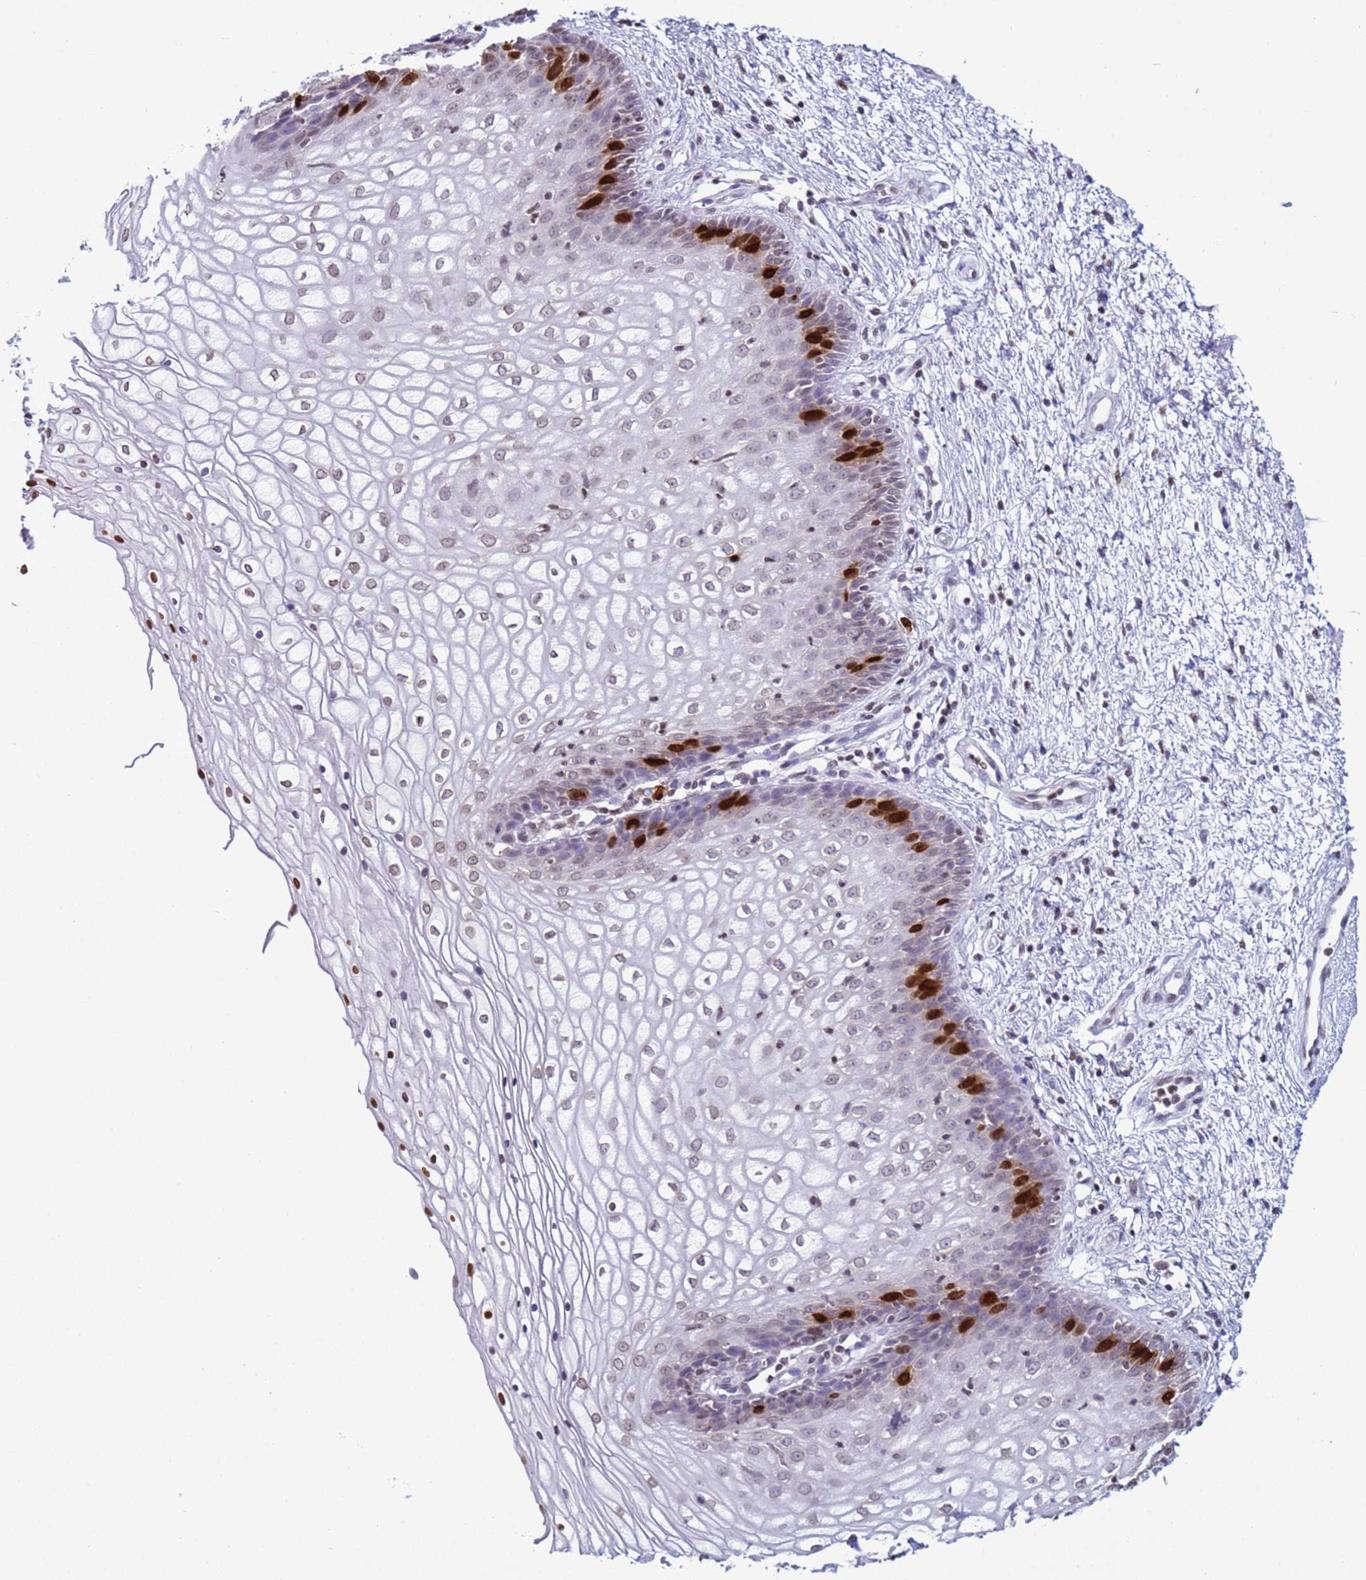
{"staining": {"intensity": "strong", "quantity": "<25%", "location": "nuclear"}, "tissue": "vagina", "cell_type": "Squamous epithelial cells", "image_type": "normal", "snomed": [{"axis": "morphology", "description": "Normal tissue, NOS"}, {"axis": "topography", "description": "Vagina"}], "caption": "Strong nuclear expression is seen in about <25% of squamous epithelial cells in unremarkable vagina. Nuclei are stained in blue.", "gene": "H4C11", "patient": {"sex": "female", "age": 34}}